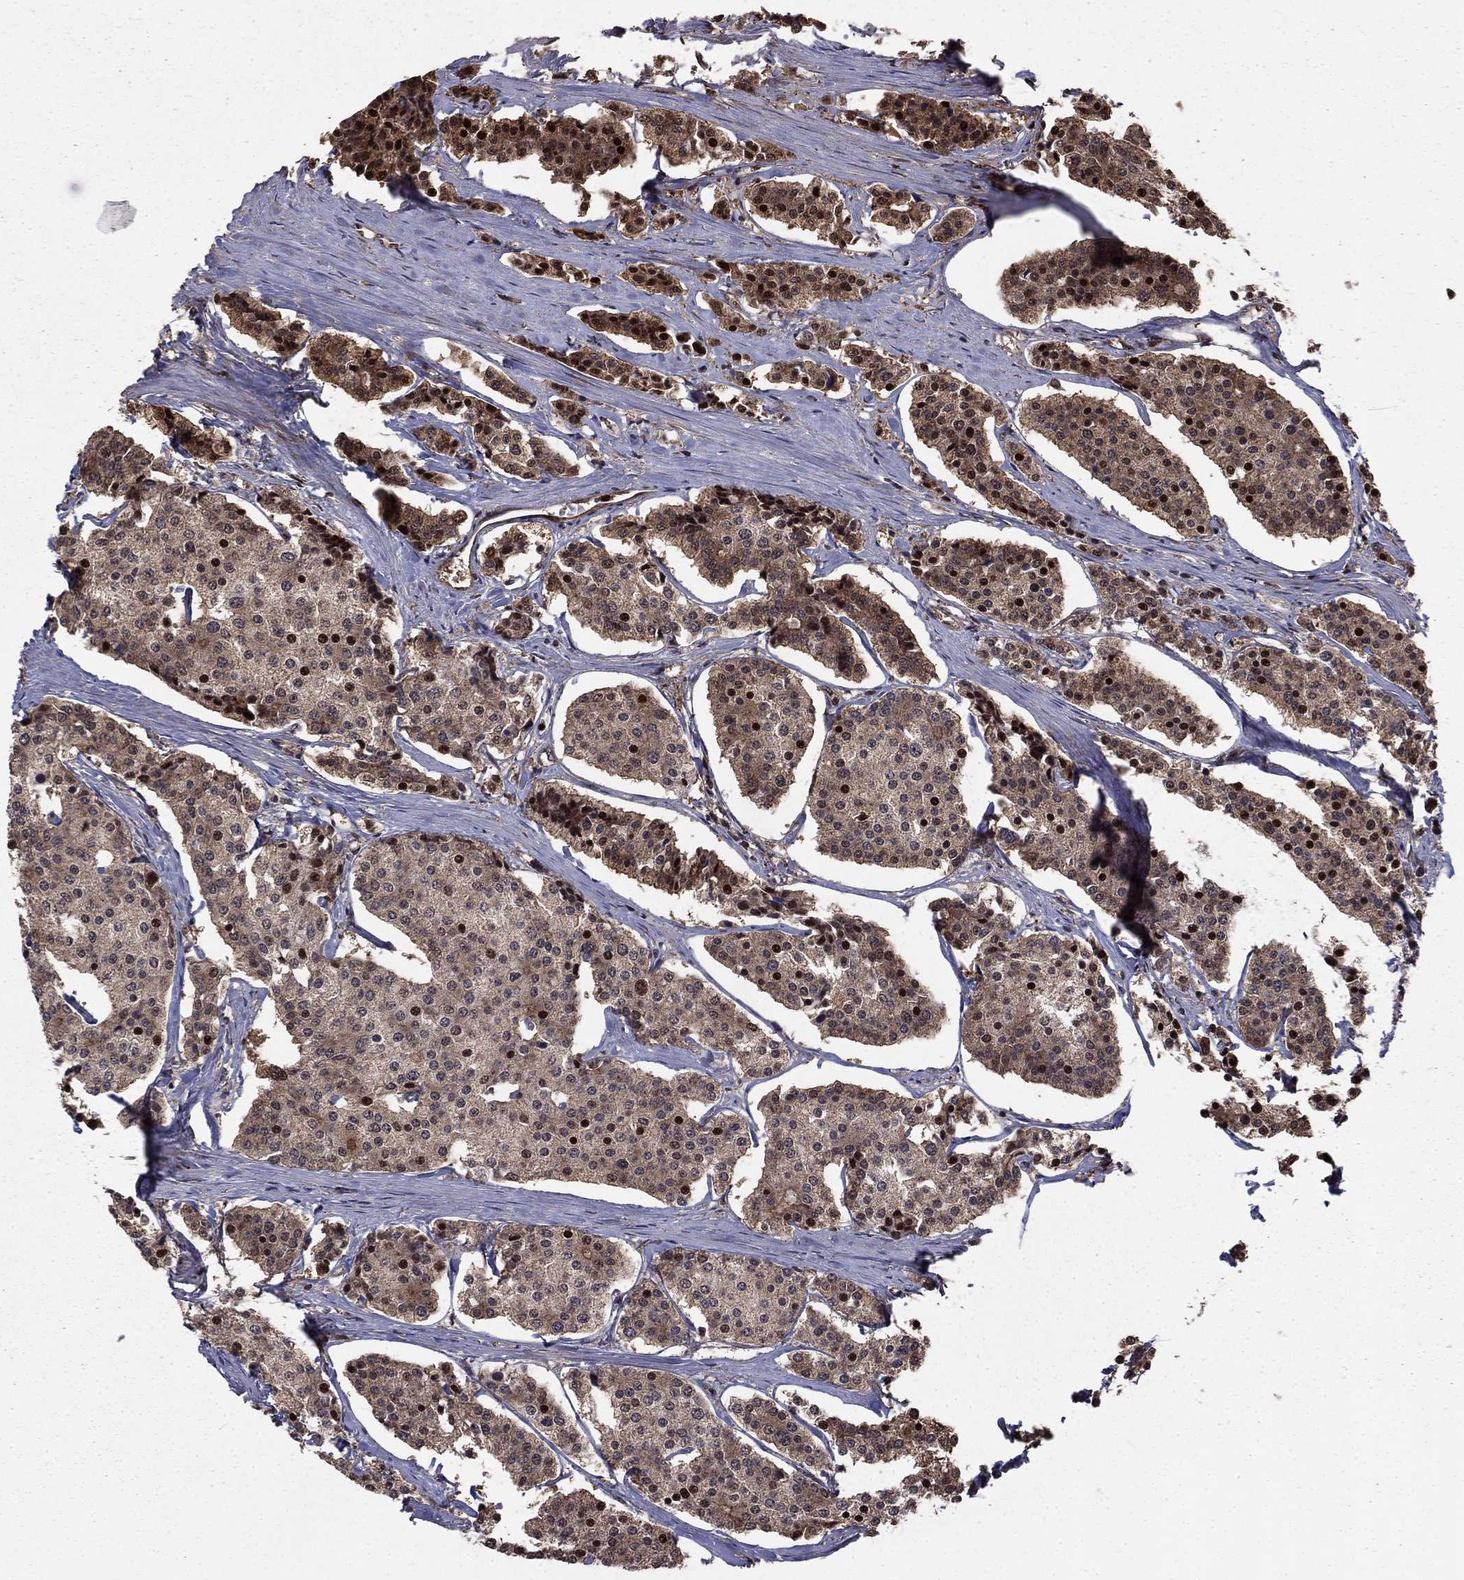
{"staining": {"intensity": "moderate", "quantity": "<25%", "location": "cytoplasmic/membranous,nuclear"}, "tissue": "carcinoid", "cell_type": "Tumor cells", "image_type": "cancer", "snomed": [{"axis": "morphology", "description": "Carcinoid, malignant, NOS"}, {"axis": "topography", "description": "Small intestine"}], "caption": "Carcinoid was stained to show a protein in brown. There is low levels of moderate cytoplasmic/membranous and nuclear staining in approximately <25% of tumor cells. (DAB IHC with brightfield microscopy, high magnification).", "gene": "GYG1", "patient": {"sex": "female", "age": 65}}